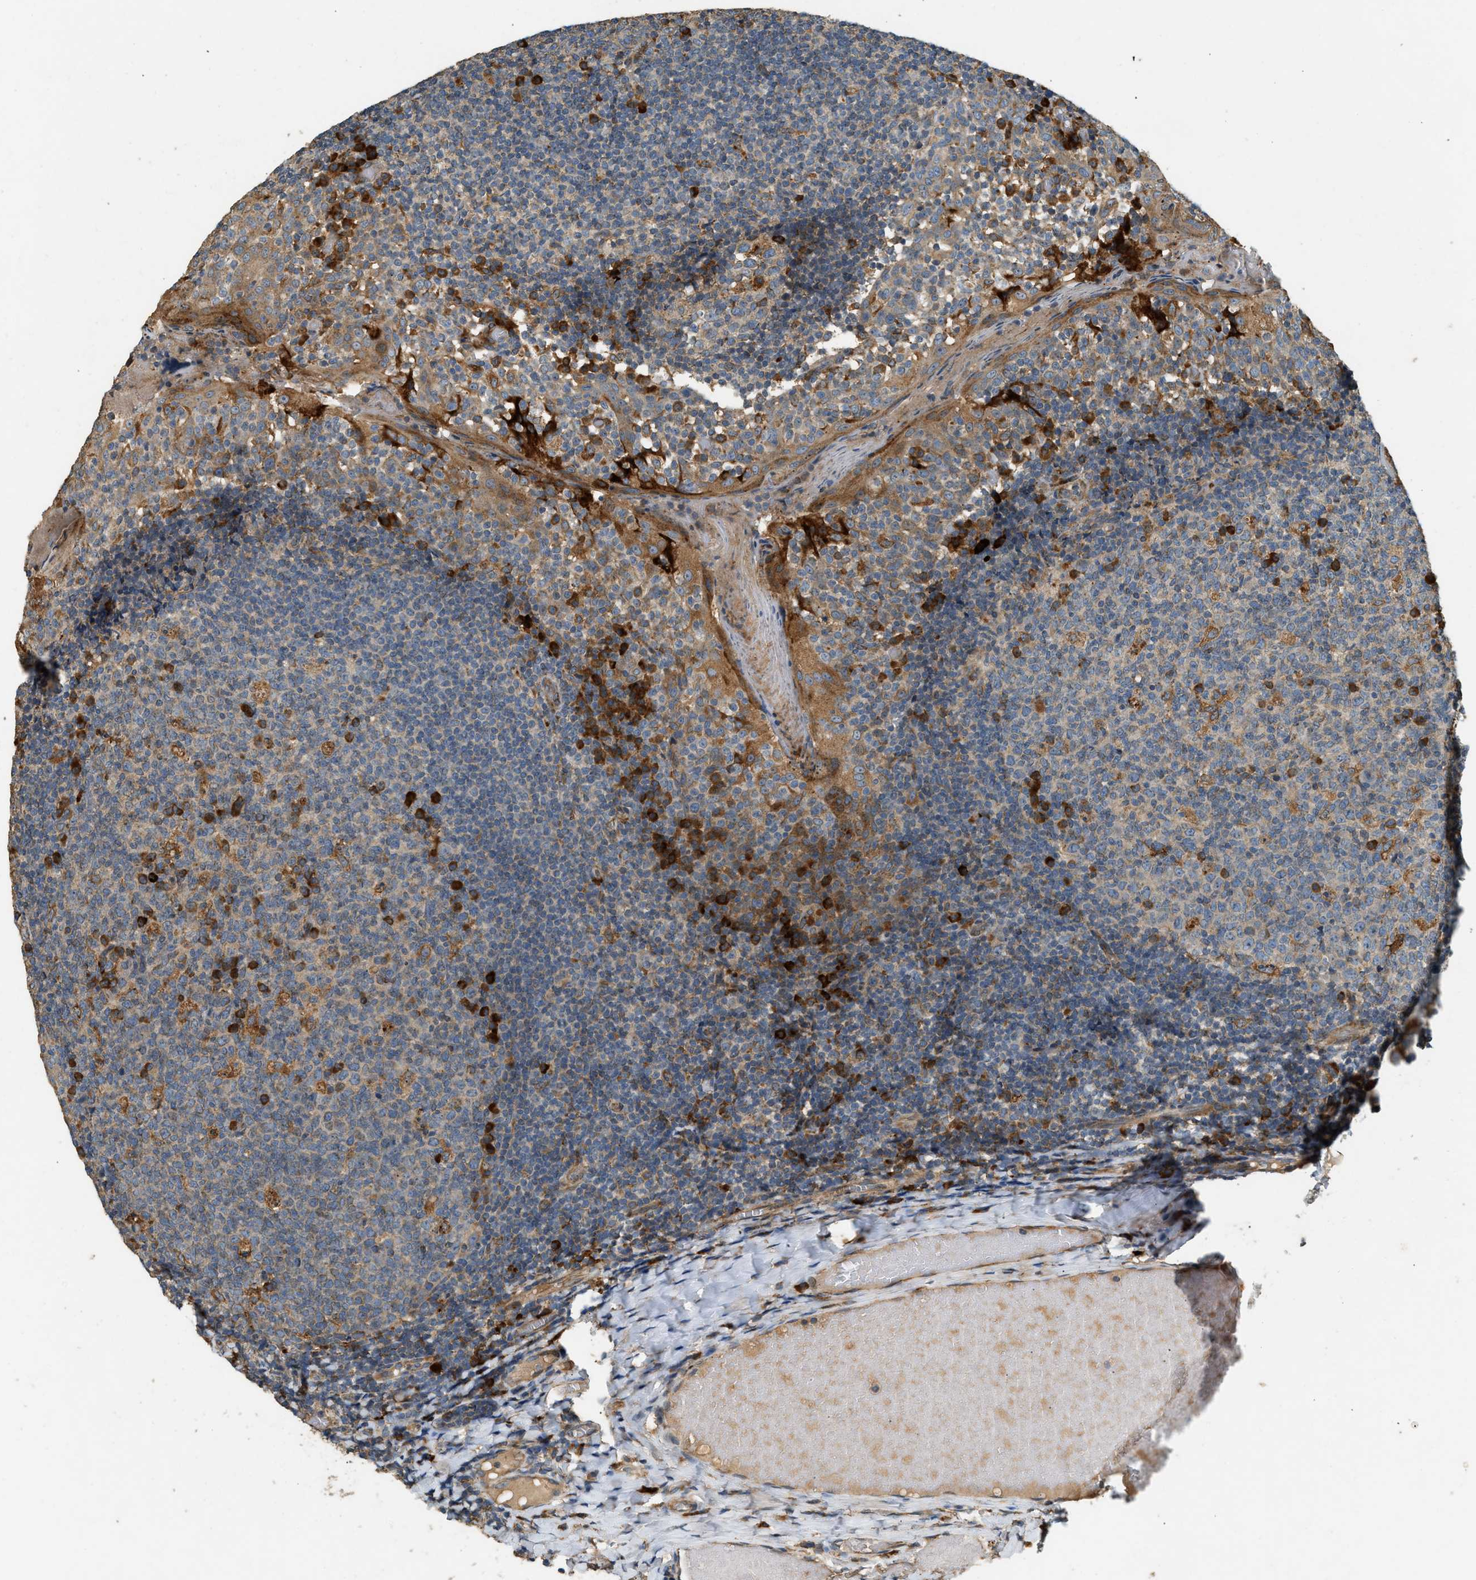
{"staining": {"intensity": "strong", "quantity": "<25%", "location": "cytoplasmic/membranous"}, "tissue": "tonsil", "cell_type": "Germinal center cells", "image_type": "normal", "snomed": [{"axis": "morphology", "description": "Normal tissue, NOS"}, {"axis": "topography", "description": "Tonsil"}], "caption": "Immunohistochemistry (IHC) (DAB) staining of benign tonsil displays strong cytoplasmic/membranous protein staining in about <25% of germinal center cells.", "gene": "CTSB", "patient": {"sex": "female", "age": 19}}